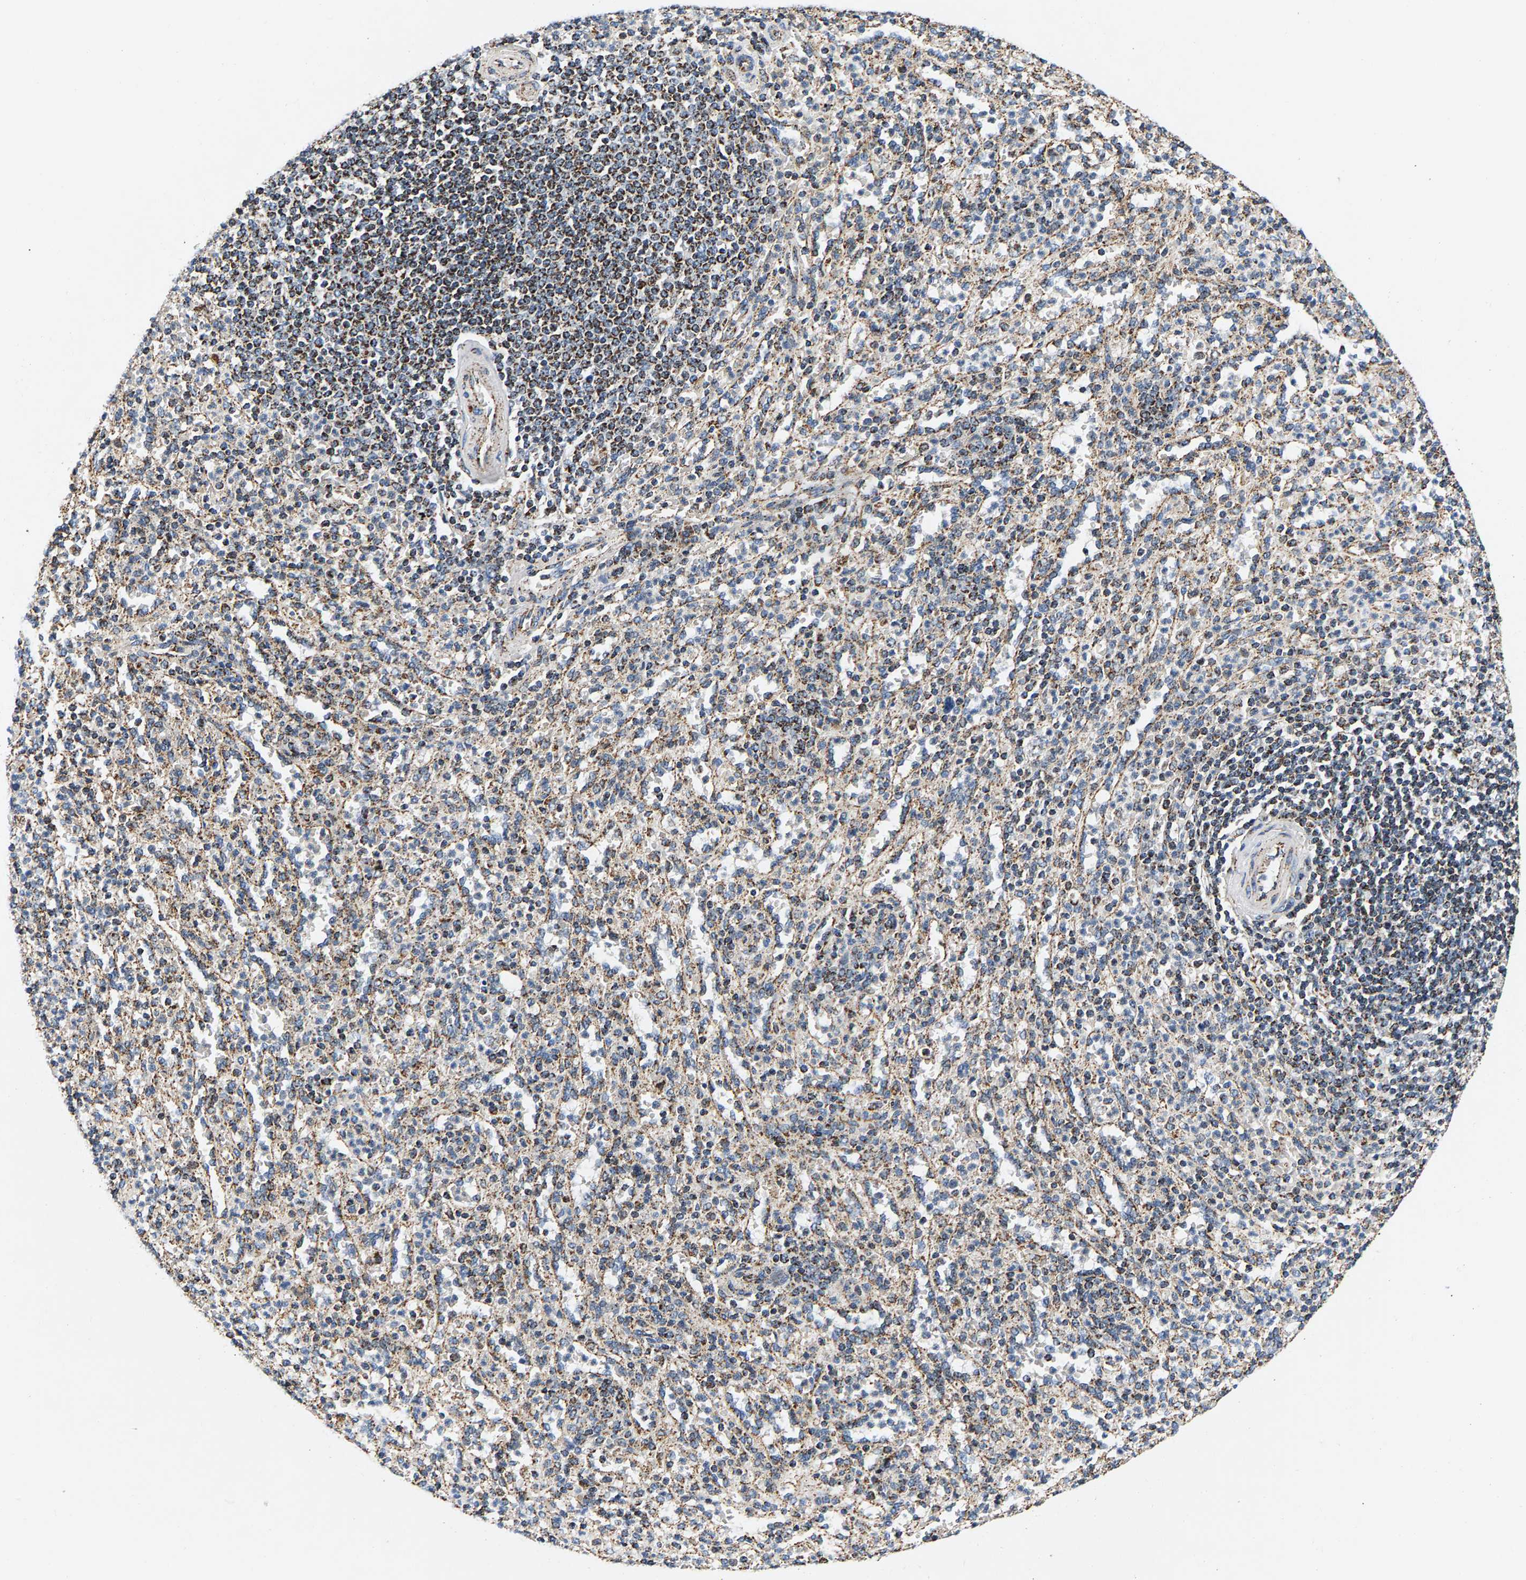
{"staining": {"intensity": "moderate", "quantity": ">75%", "location": "cytoplasmic/membranous"}, "tissue": "spleen", "cell_type": "Cells in red pulp", "image_type": "normal", "snomed": [{"axis": "morphology", "description": "Normal tissue, NOS"}, {"axis": "topography", "description": "Spleen"}], "caption": "Moderate cytoplasmic/membranous positivity is present in about >75% of cells in red pulp in normal spleen.", "gene": "PDE1A", "patient": {"sex": "male", "age": 36}}